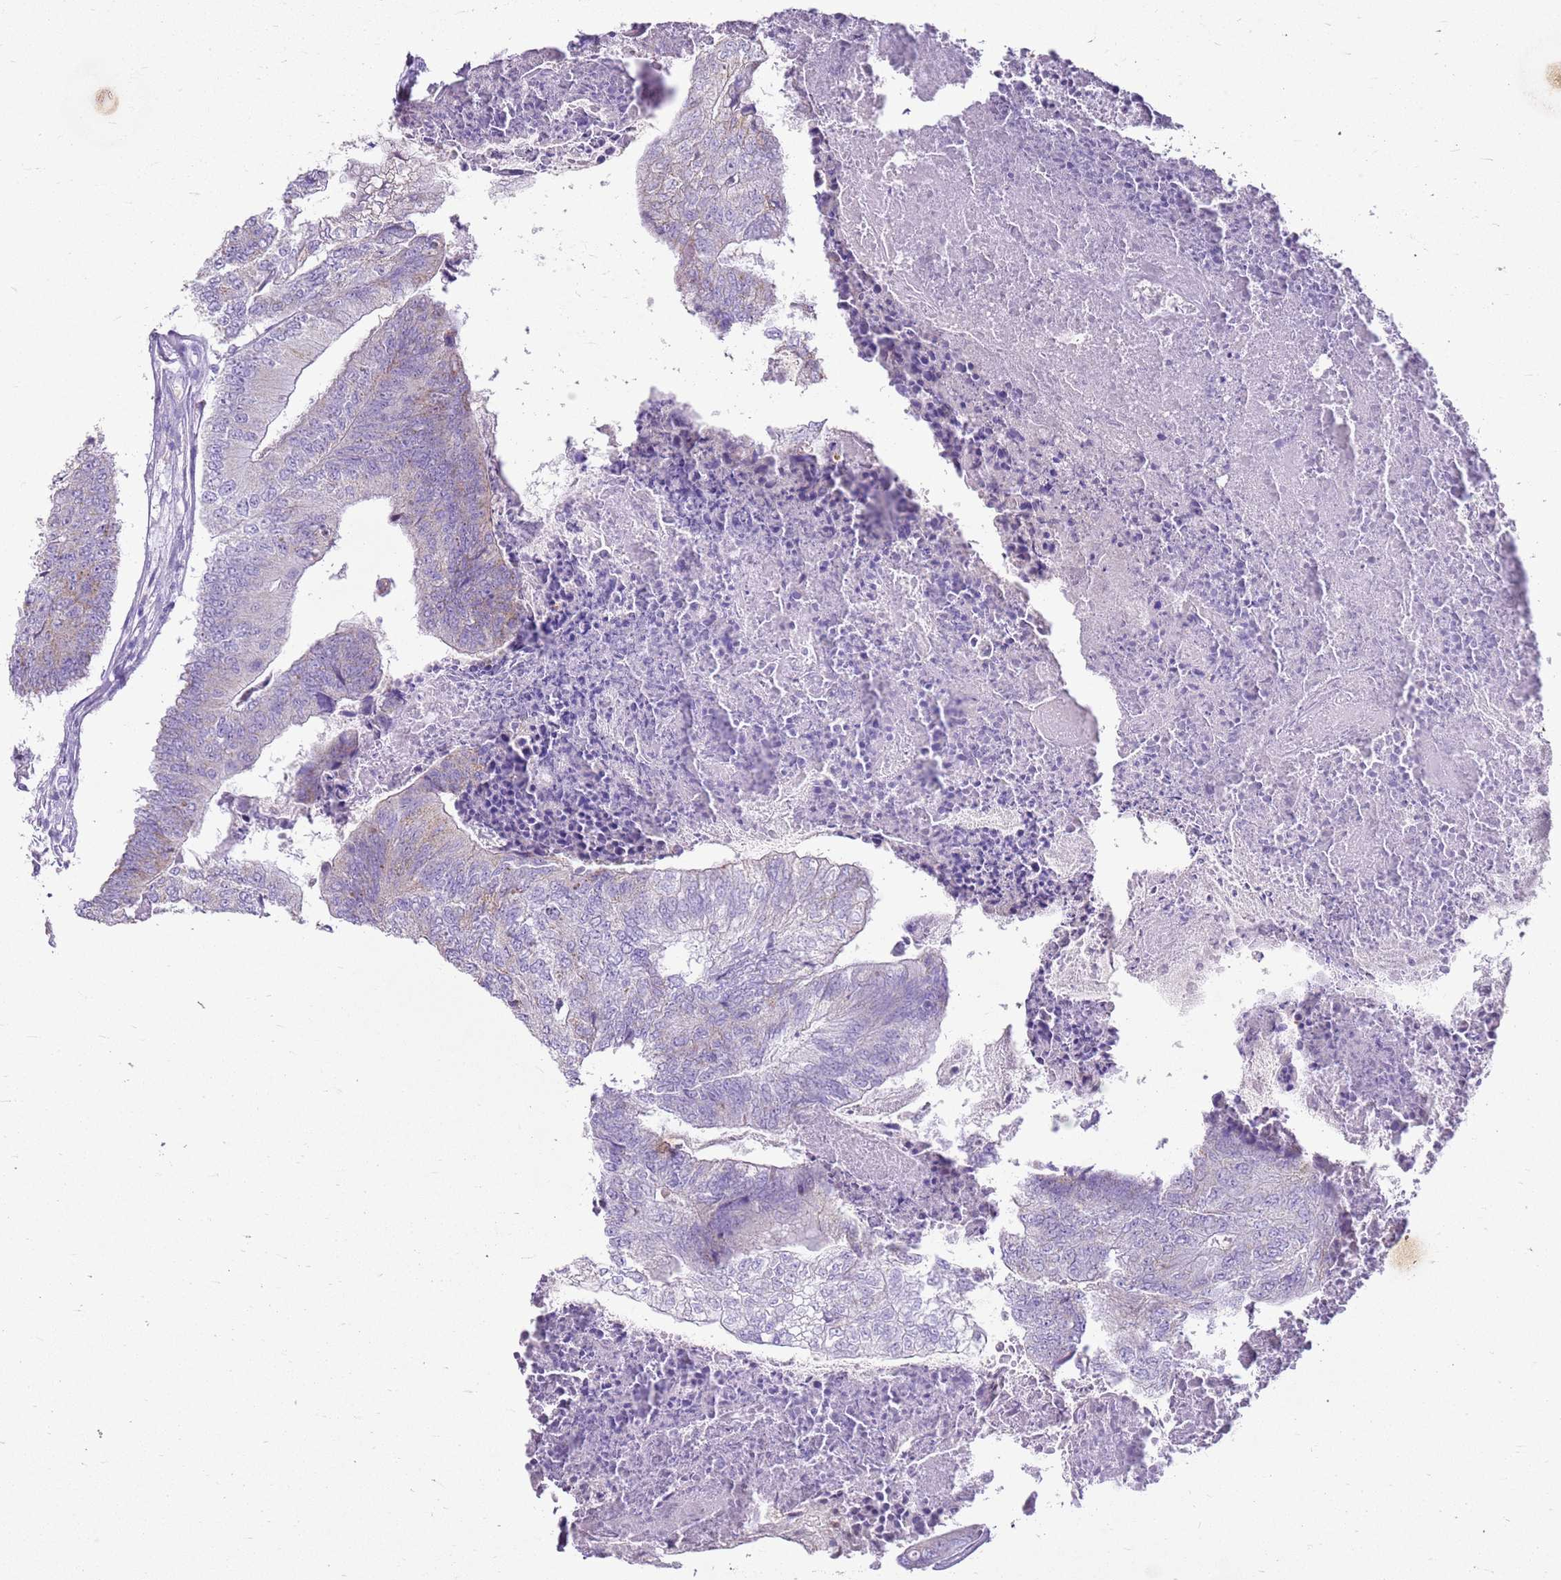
{"staining": {"intensity": "weak", "quantity": "<25%", "location": "cytoplasmic/membranous"}, "tissue": "colorectal cancer", "cell_type": "Tumor cells", "image_type": "cancer", "snomed": [{"axis": "morphology", "description": "Adenocarcinoma, NOS"}, {"axis": "topography", "description": "Colon"}], "caption": "DAB immunohistochemical staining of human colorectal cancer demonstrates no significant expression in tumor cells.", "gene": "FABP2", "patient": {"sex": "female", "age": 67}}